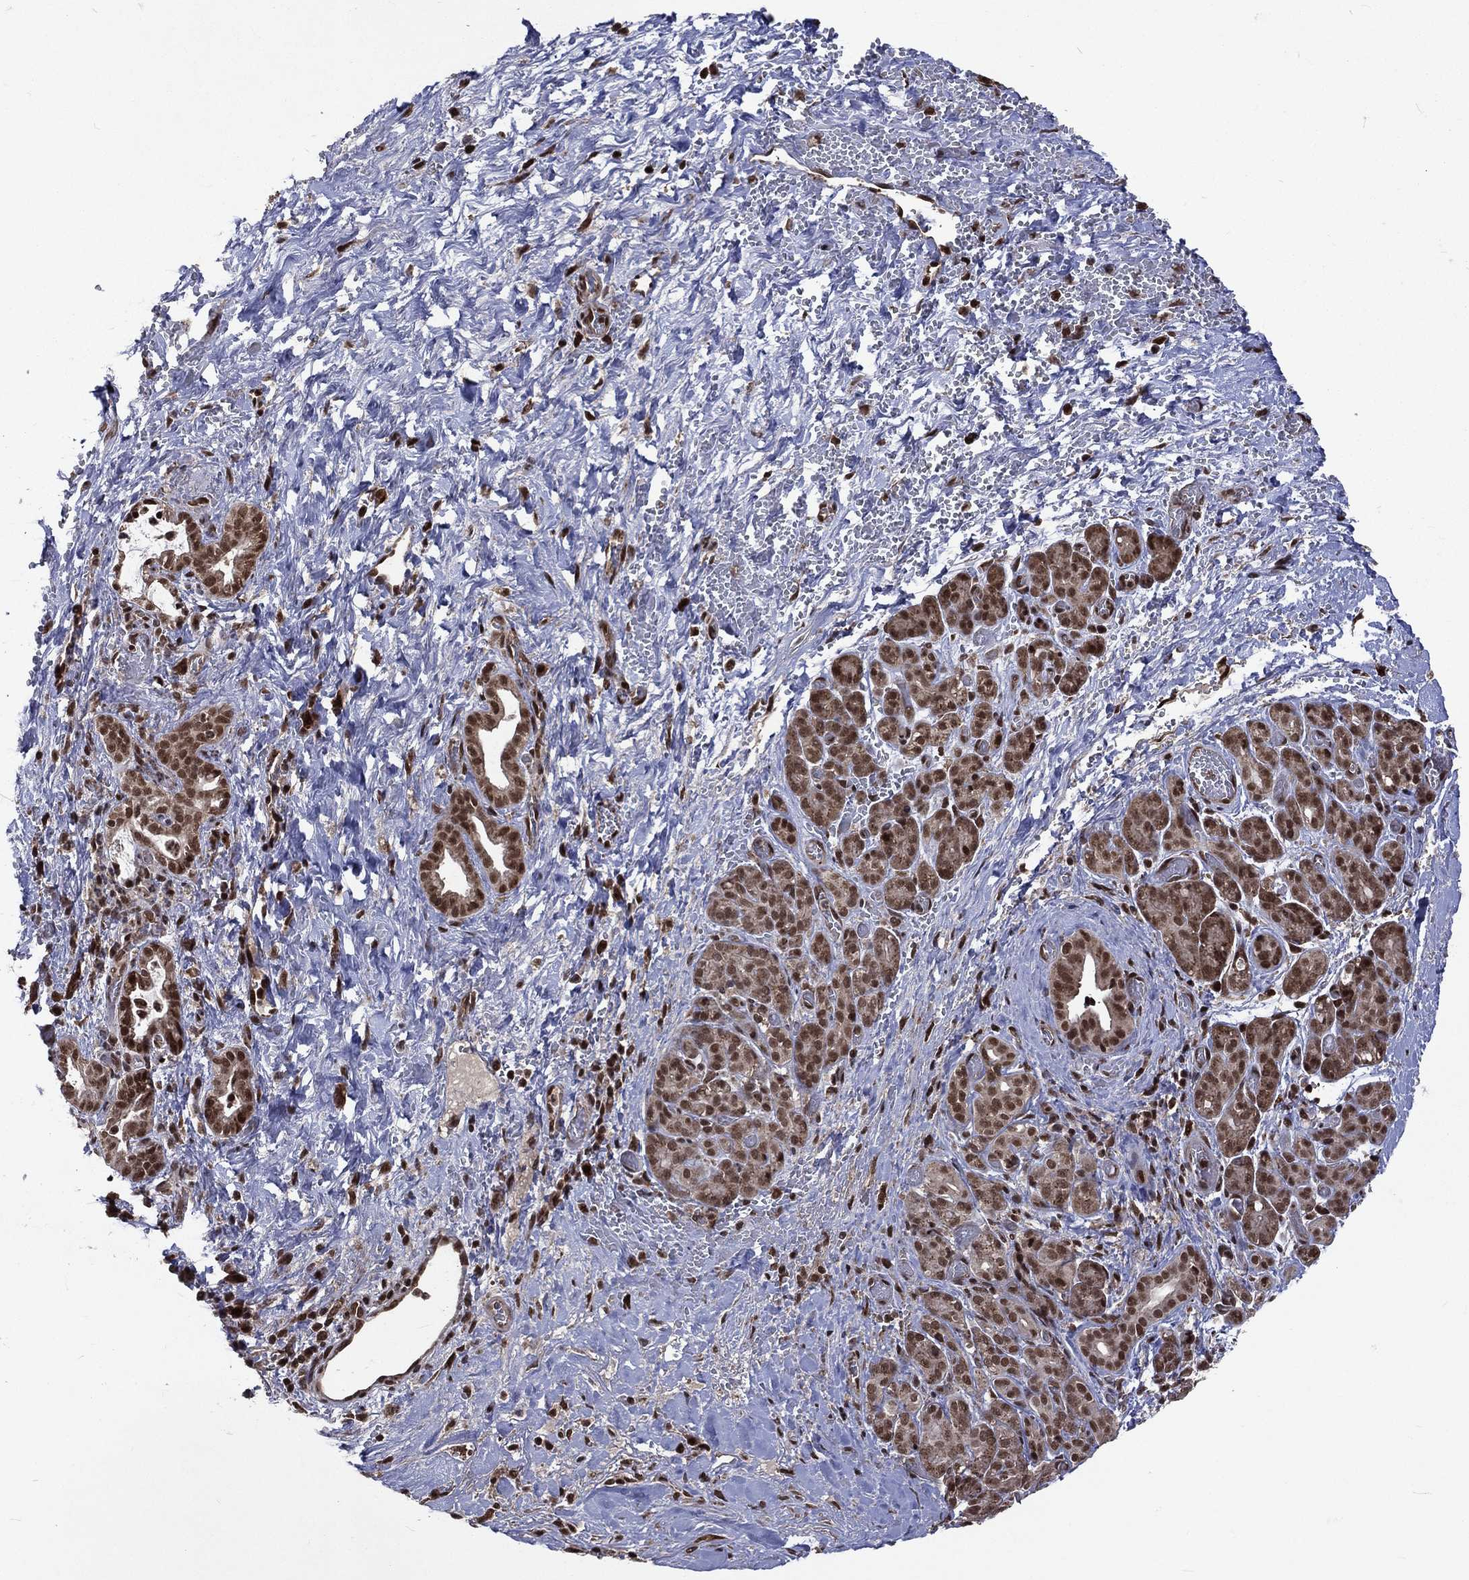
{"staining": {"intensity": "moderate", "quantity": ">75%", "location": "cytoplasmic/membranous,nuclear"}, "tissue": "pancreatic cancer", "cell_type": "Tumor cells", "image_type": "cancer", "snomed": [{"axis": "morphology", "description": "Adenocarcinoma, NOS"}, {"axis": "topography", "description": "Pancreas"}], "caption": "Moderate cytoplasmic/membranous and nuclear protein expression is seen in about >75% of tumor cells in pancreatic cancer.", "gene": "DMAP1", "patient": {"sex": "male", "age": 44}}